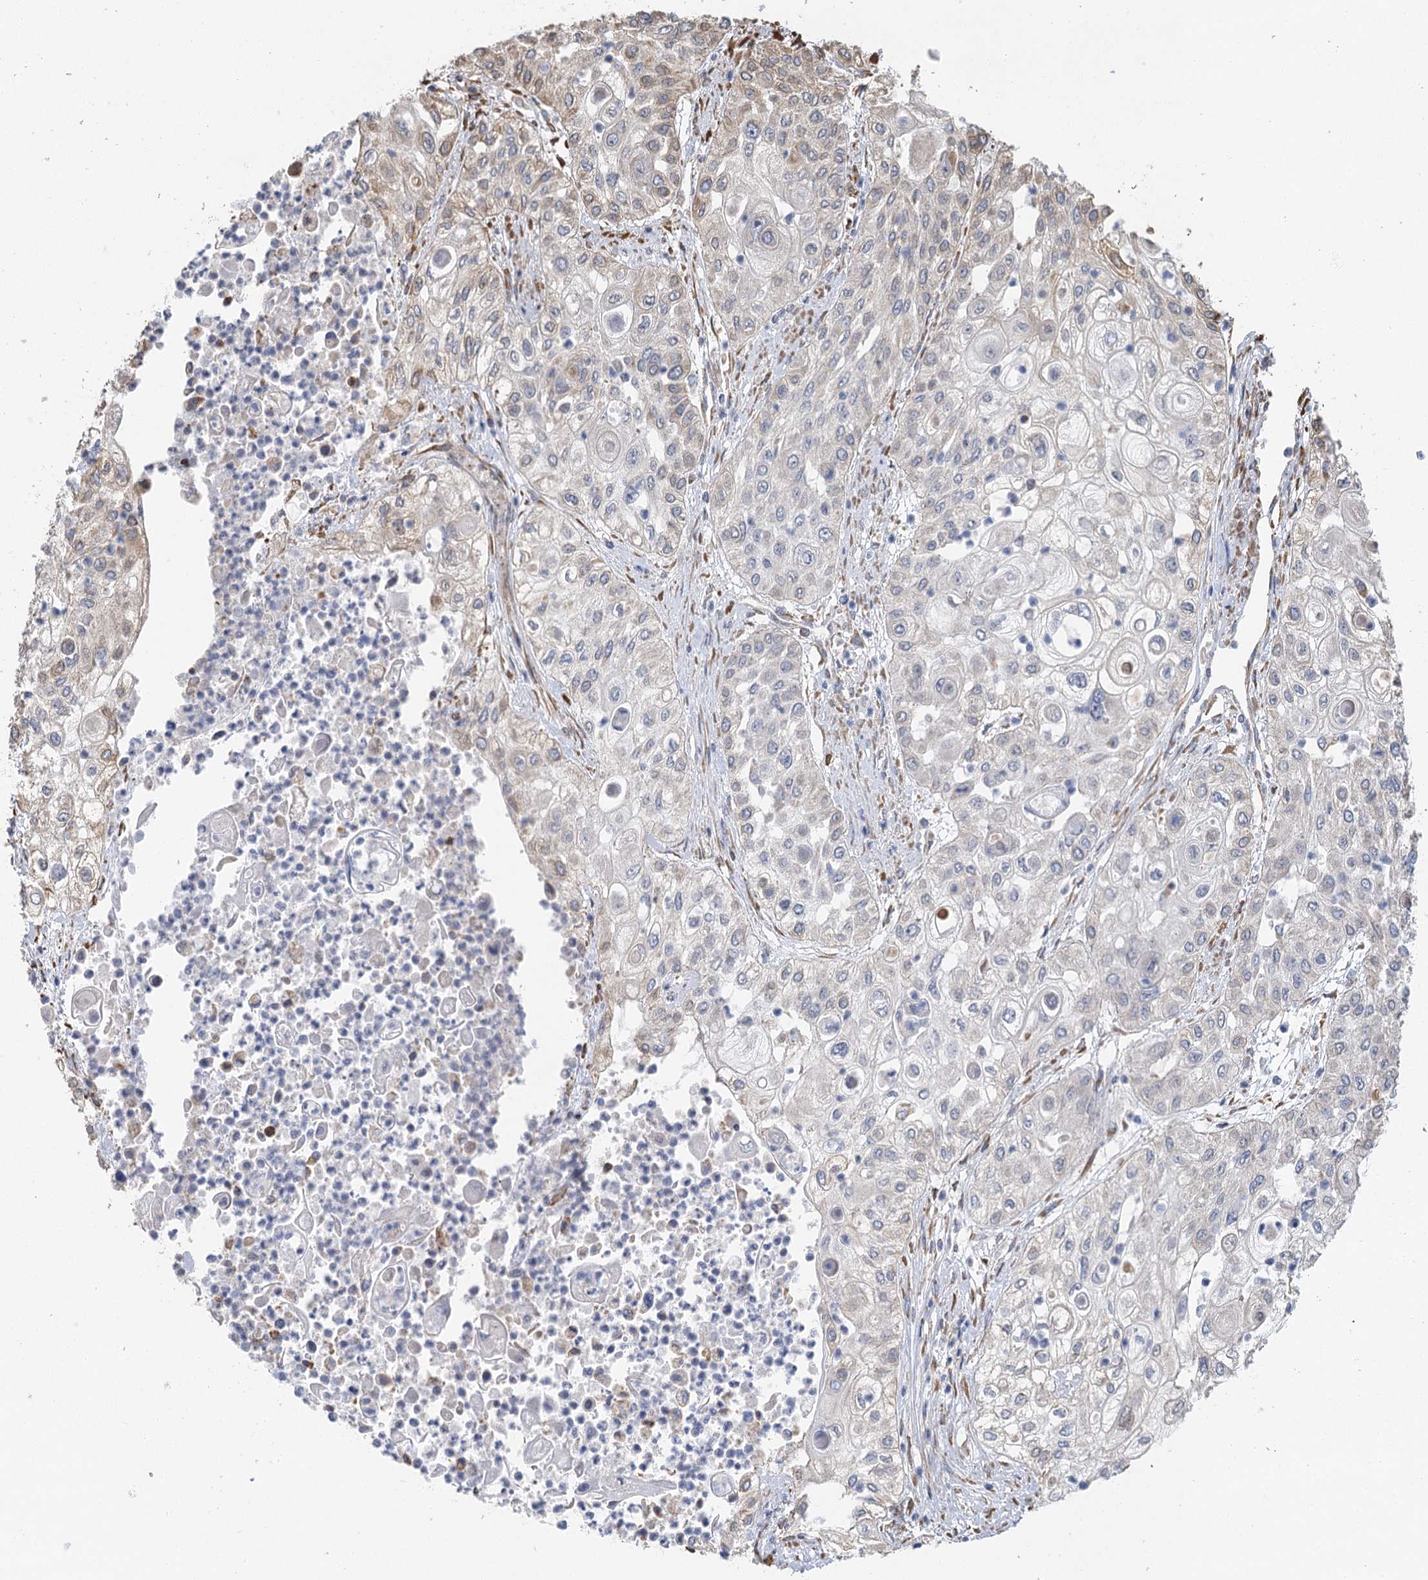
{"staining": {"intensity": "negative", "quantity": "none", "location": "none"}, "tissue": "urothelial cancer", "cell_type": "Tumor cells", "image_type": "cancer", "snomed": [{"axis": "morphology", "description": "Urothelial carcinoma, High grade"}, {"axis": "topography", "description": "Urinary bladder"}], "caption": "Tumor cells are negative for protein expression in human urothelial cancer. The staining is performed using DAB (3,3'-diaminobenzidine) brown chromogen with nuclei counter-stained in using hematoxylin.", "gene": "IL11RA", "patient": {"sex": "female", "age": 79}}